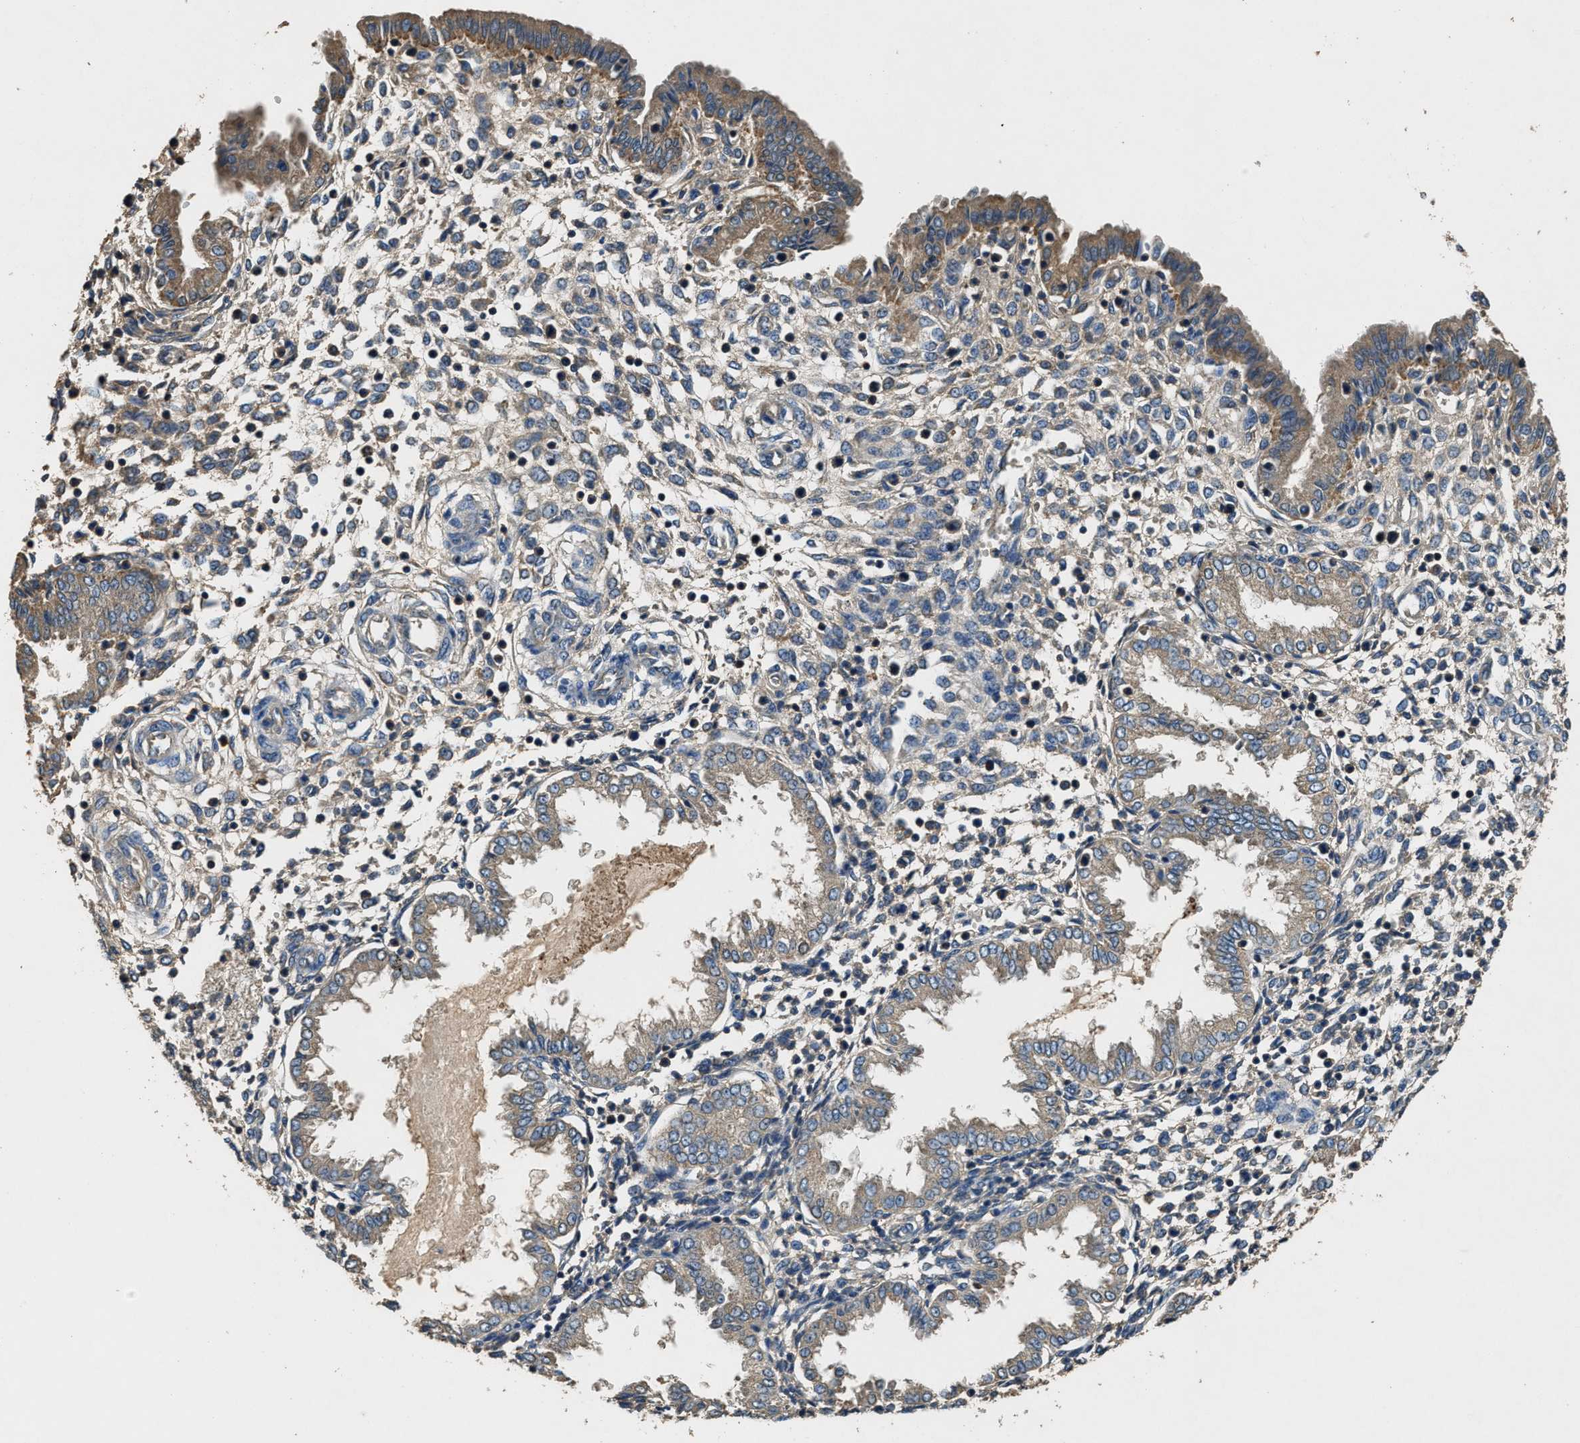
{"staining": {"intensity": "weak", "quantity": "<25%", "location": "cytoplasmic/membranous"}, "tissue": "endometrium", "cell_type": "Cells in endometrial stroma", "image_type": "normal", "snomed": [{"axis": "morphology", "description": "Normal tissue, NOS"}, {"axis": "topography", "description": "Endometrium"}], "caption": "A photomicrograph of human endometrium is negative for staining in cells in endometrial stroma. (Immunohistochemistry, brightfield microscopy, high magnification).", "gene": "BLOC1S1", "patient": {"sex": "female", "age": 33}}